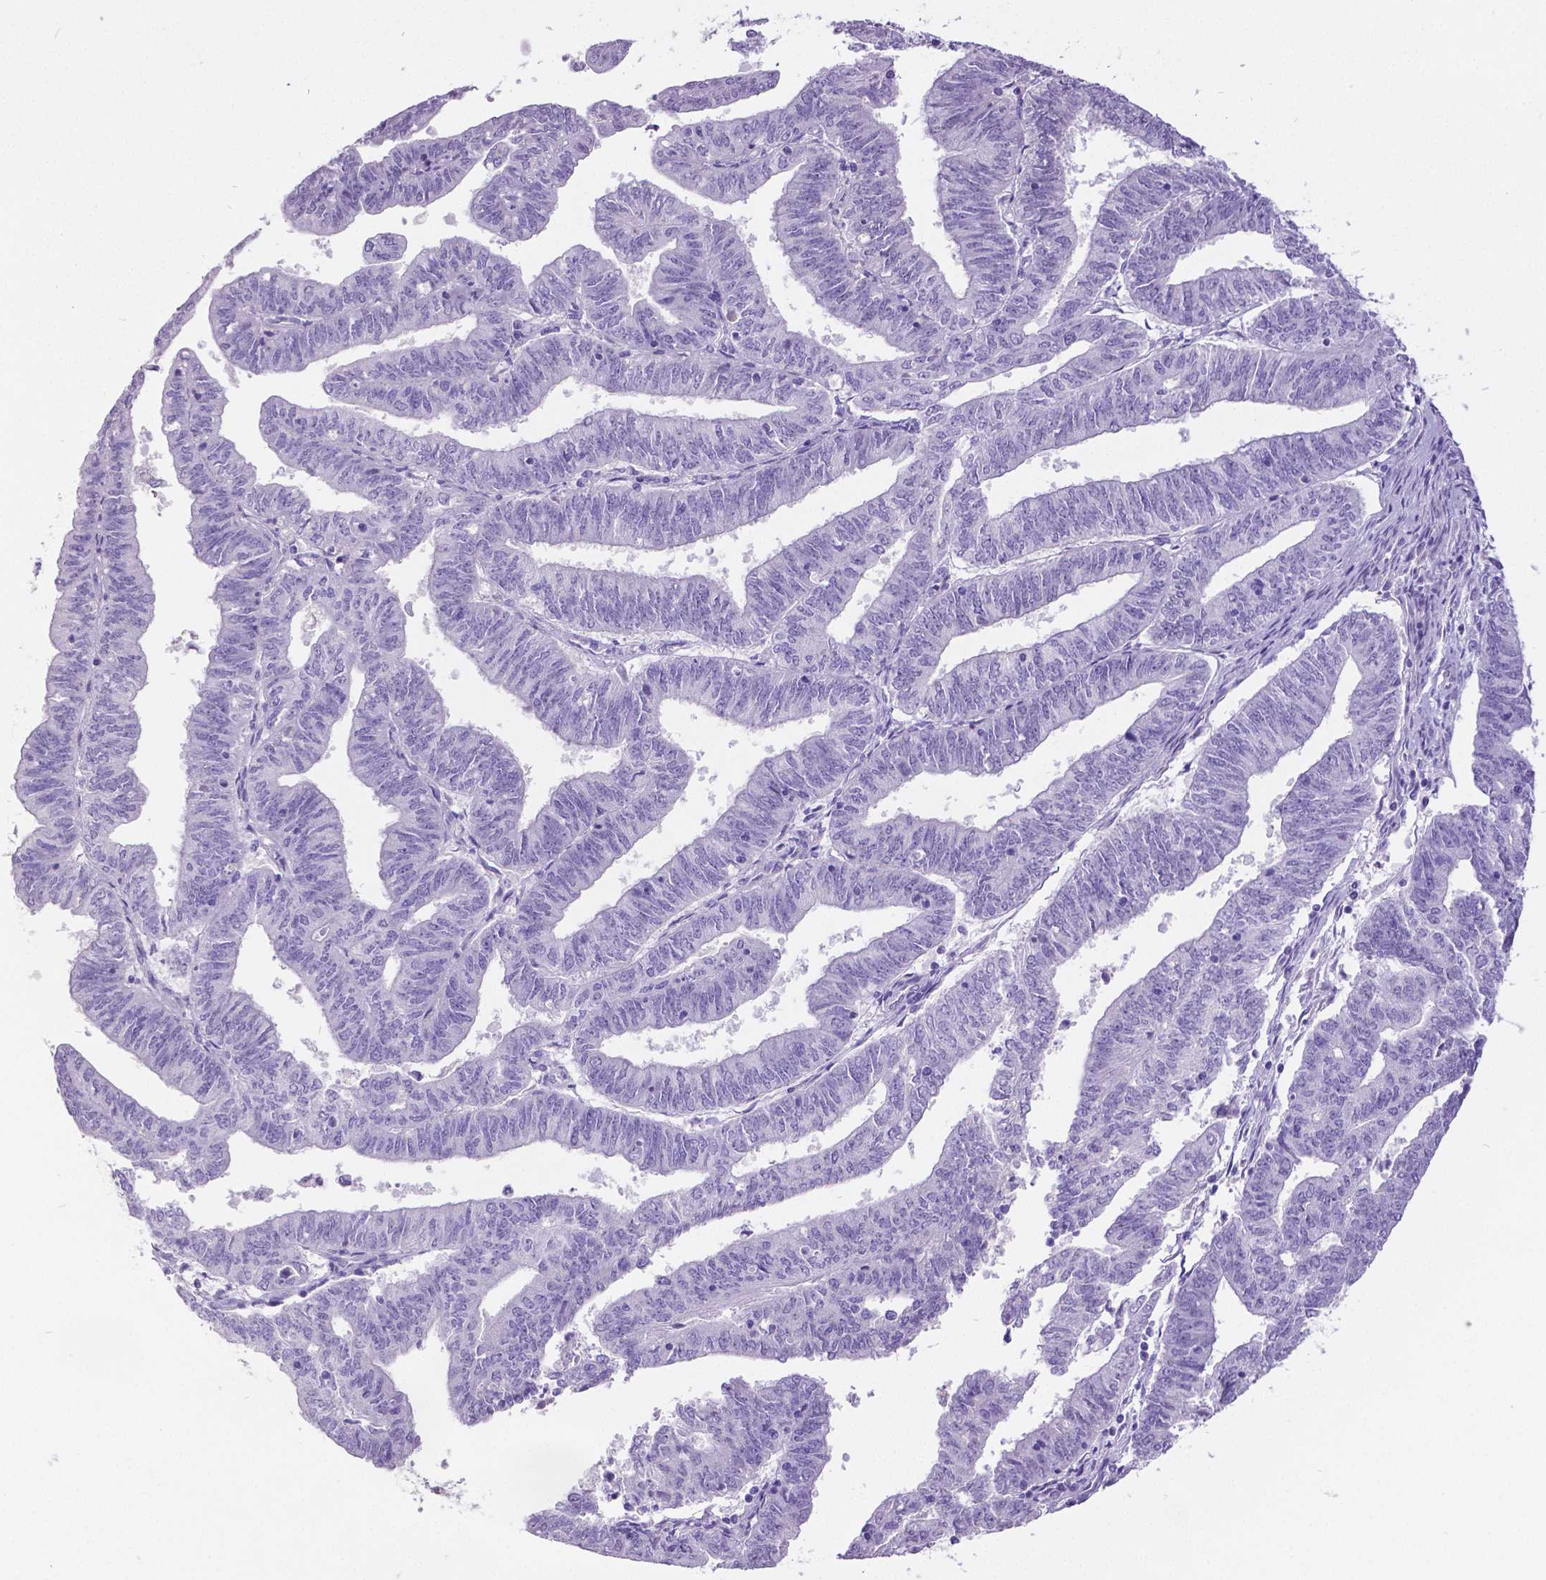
{"staining": {"intensity": "negative", "quantity": "none", "location": "none"}, "tissue": "endometrial cancer", "cell_type": "Tumor cells", "image_type": "cancer", "snomed": [{"axis": "morphology", "description": "Adenocarcinoma, NOS"}, {"axis": "topography", "description": "Endometrium"}], "caption": "A high-resolution photomicrograph shows IHC staining of adenocarcinoma (endometrial), which exhibits no significant expression in tumor cells.", "gene": "SATB2", "patient": {"sex": "female", "age": 82}}